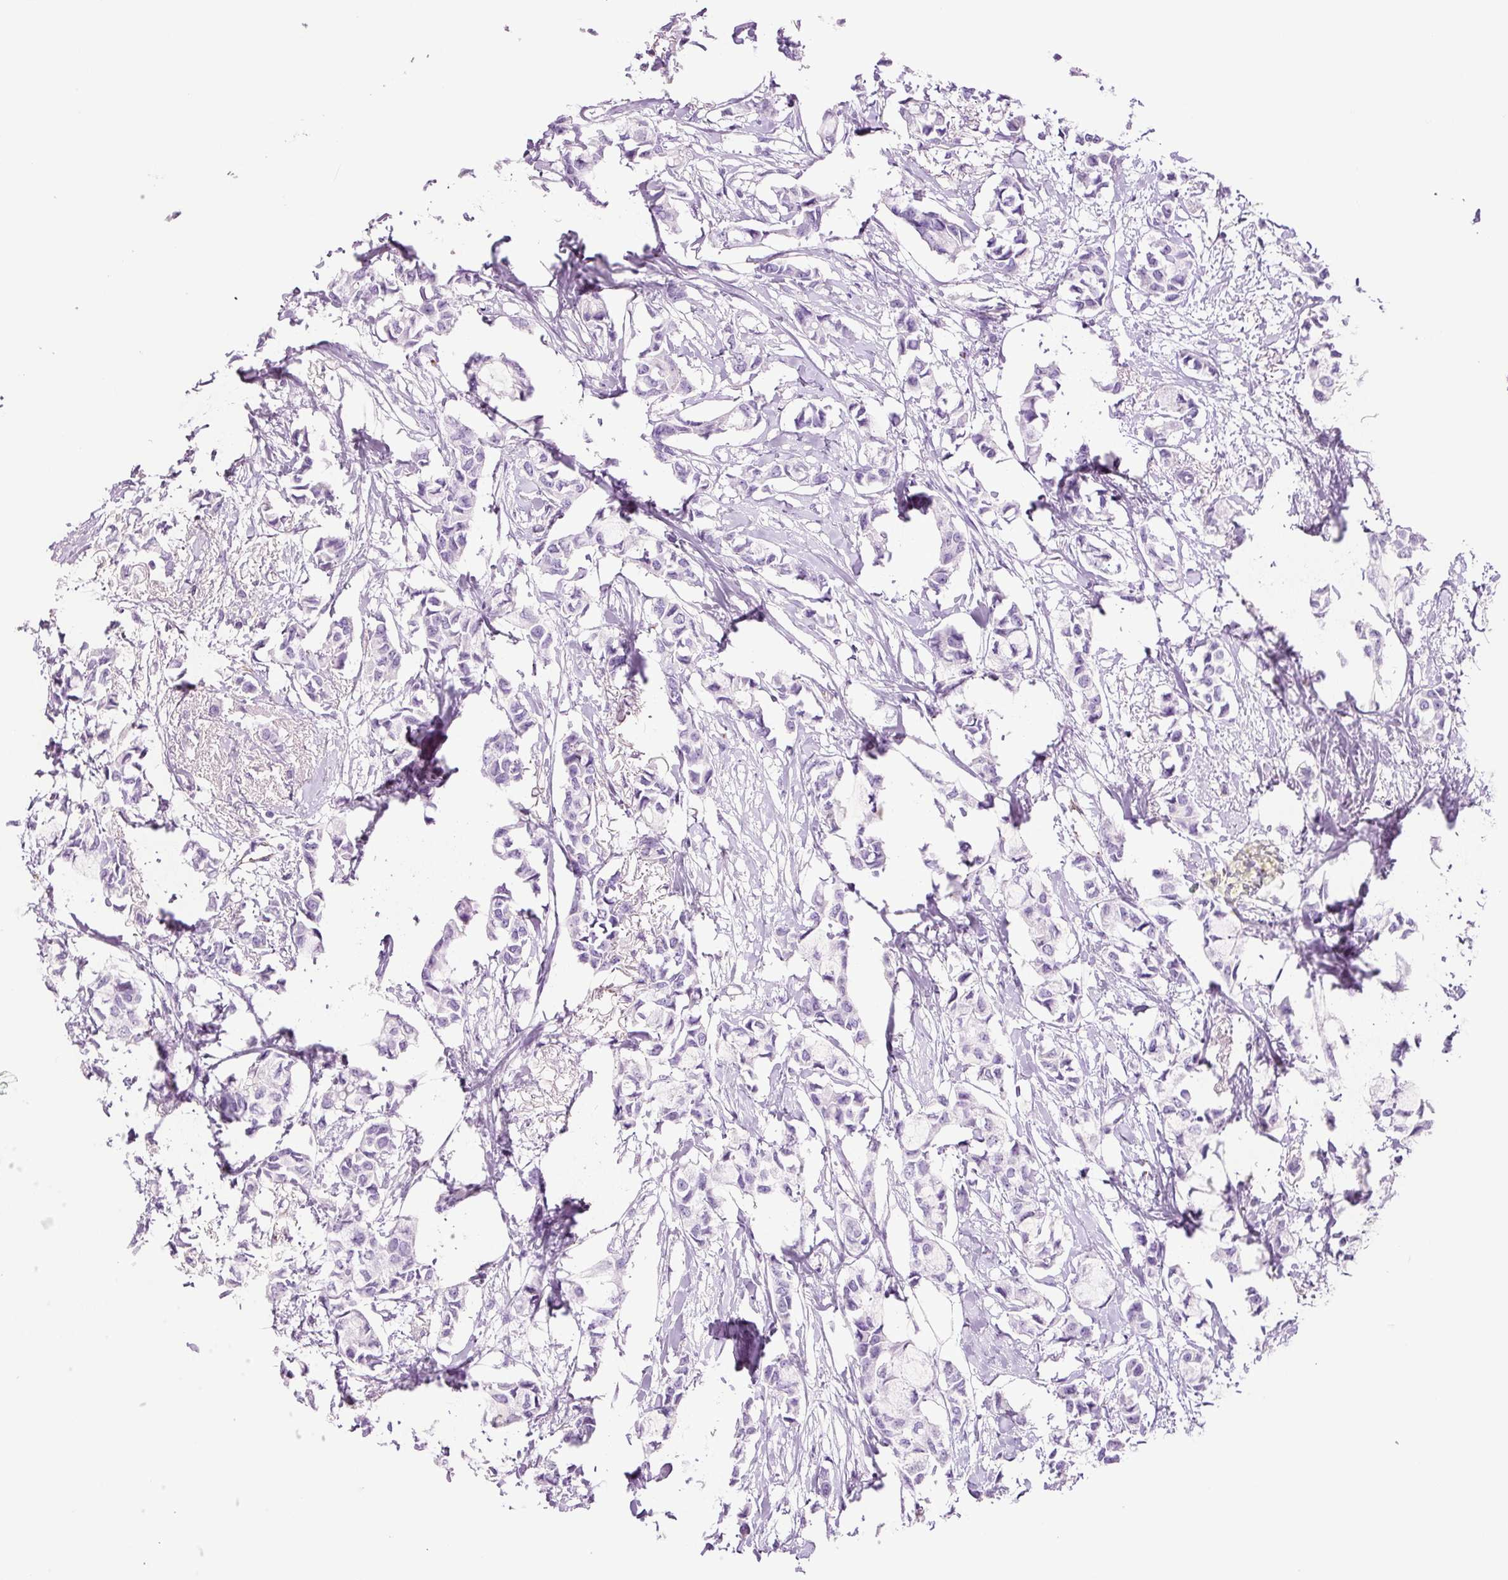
{"staining": {"intensity": "negative", "quantity": "none", "location": "none"}, "tissue": "breast cancer", "cell_type": "Tumor cells", "image_type": "cancer", "snomed": [{"axis": "morphology", "description": "Duct carcinoma"}, {"axis": "topography", "description": "Breast"}], "caption": "Tumor cells are negative for protein expression in human breast intraductal carcinoma.", "gene": "ADSS1", "patient": {"sex": "female", "age": 73}}